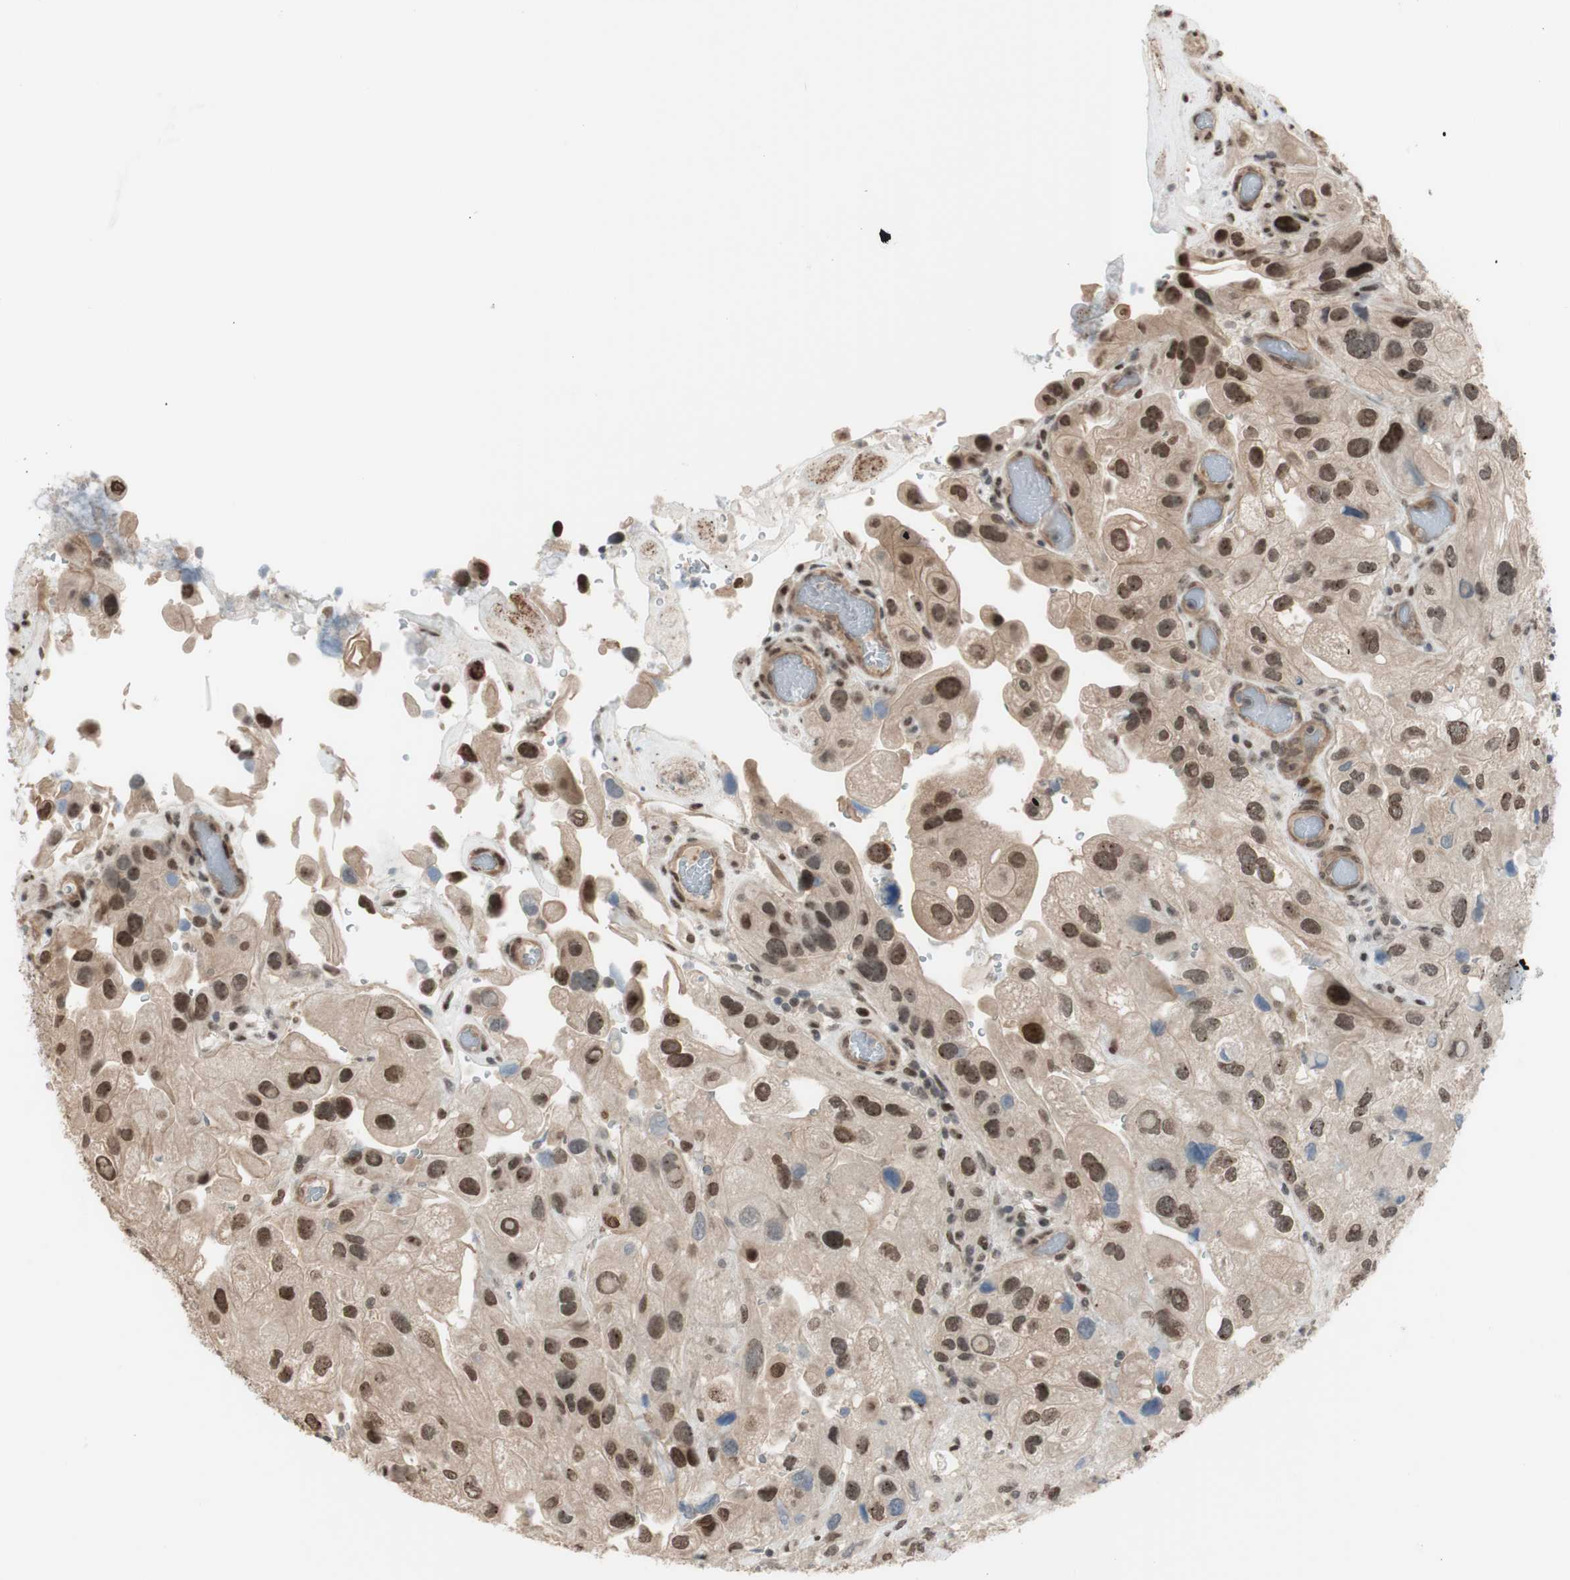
{"staining": {"intensity": "weak", "quantity": ">75%", "location": "nuclear"}, "tissue": "urothelial cancer", "cell_type": "Tumor cells", "image_type": "cancer", "snomed": [{"axis": "morphology", "description": "Urothelial carcinoma, High grade"}, {"axis": "topography", "description": "Urinary bladder"}], "caption": "Protein analysis of urothelial cancer tissue shows weak nuclear staining in approximately >75% of tumor cells. The staining was performed using DAB to visualize the protein expression in brown, while the nuclei were stained in blue with hematoxylin (Magnification: 20x).", "gene": "SUFU", "patient": {"sex": "female", "age": 64}}